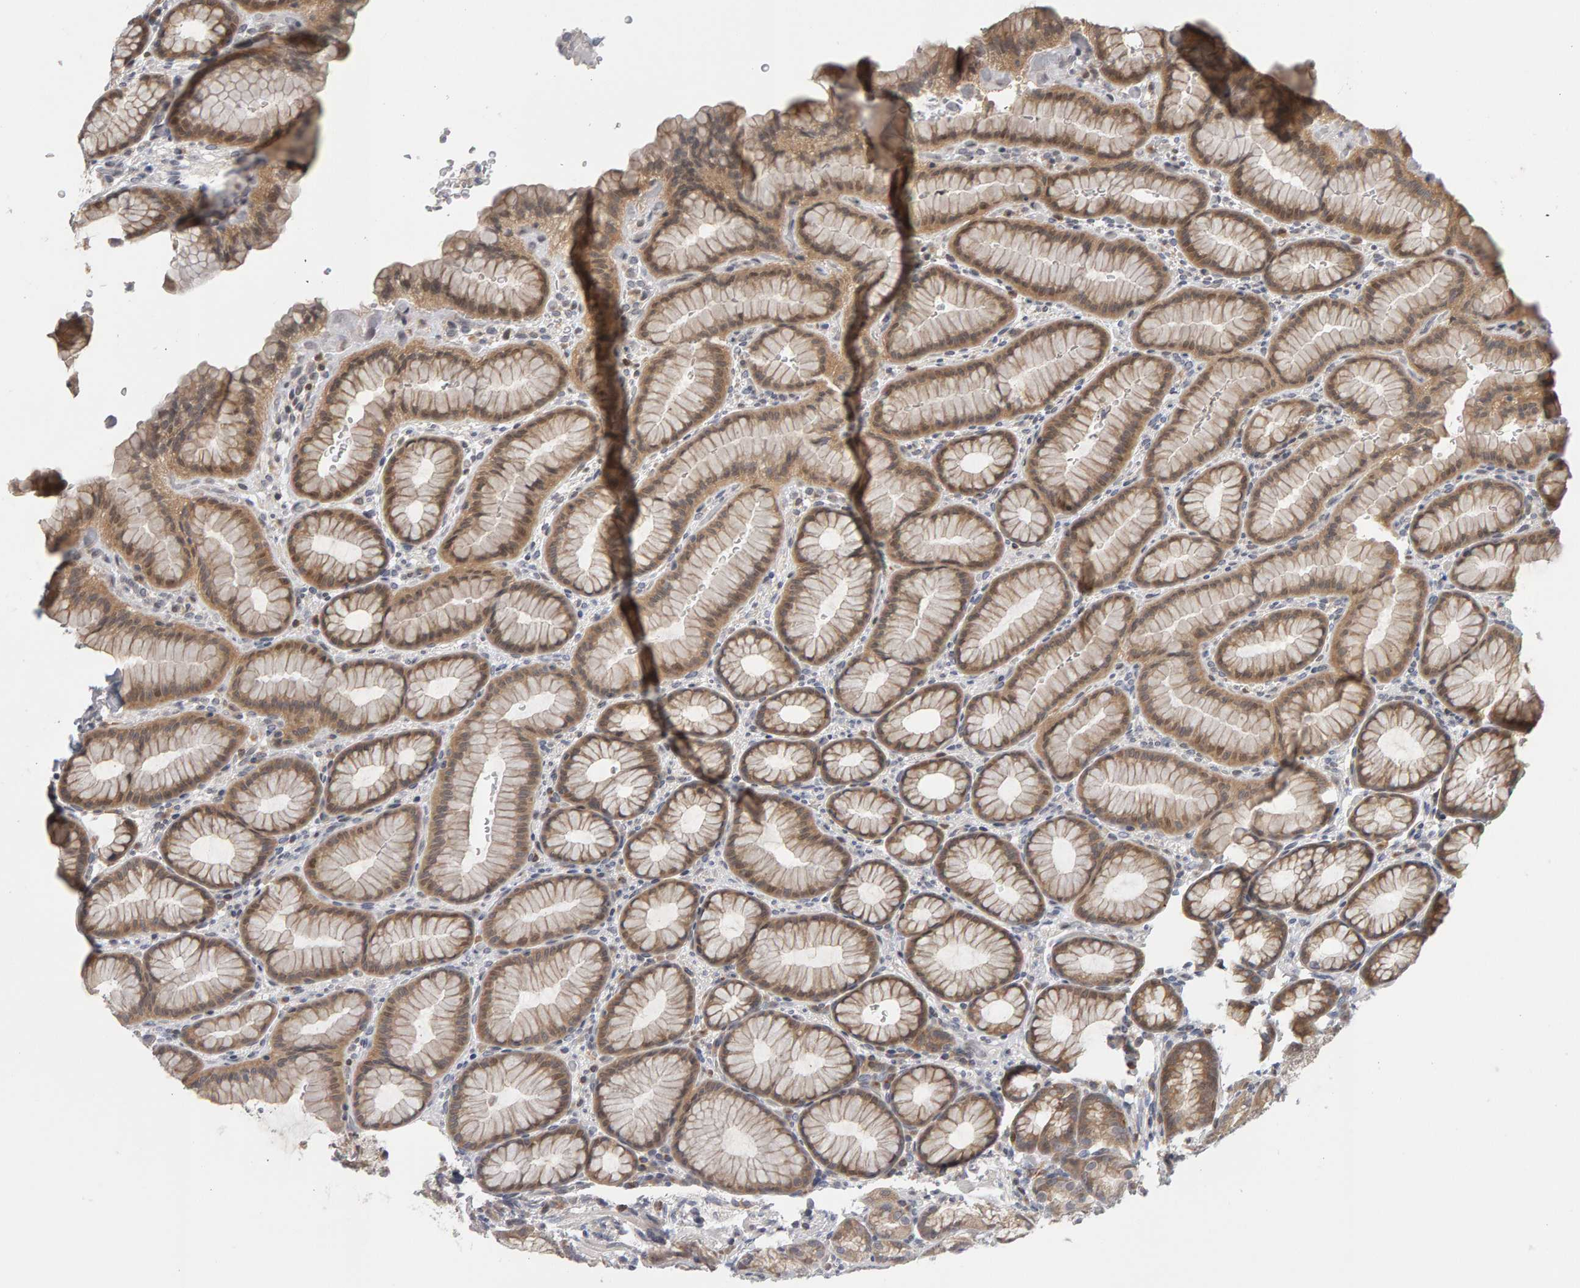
{"staining": {"intensity": "moderate", "quantity": ">75%", "location": "cytoplasmic/membranous"}, "tissue": "stomach", "cell_type": "Glandular cells", "image_type": "normal", "snomed": [{"axis": "morphology", "description": "Normal tissue, NOS"}, {"axis": "topography", "description": "Stomach"}], "caption": "Protein analysis of normal stomach exhibits moderate cytoplasmic/membranous staining in about >75% of glandular cells.", "gene": "MSRA", "patient": {"sex": "male", "age": 42}}